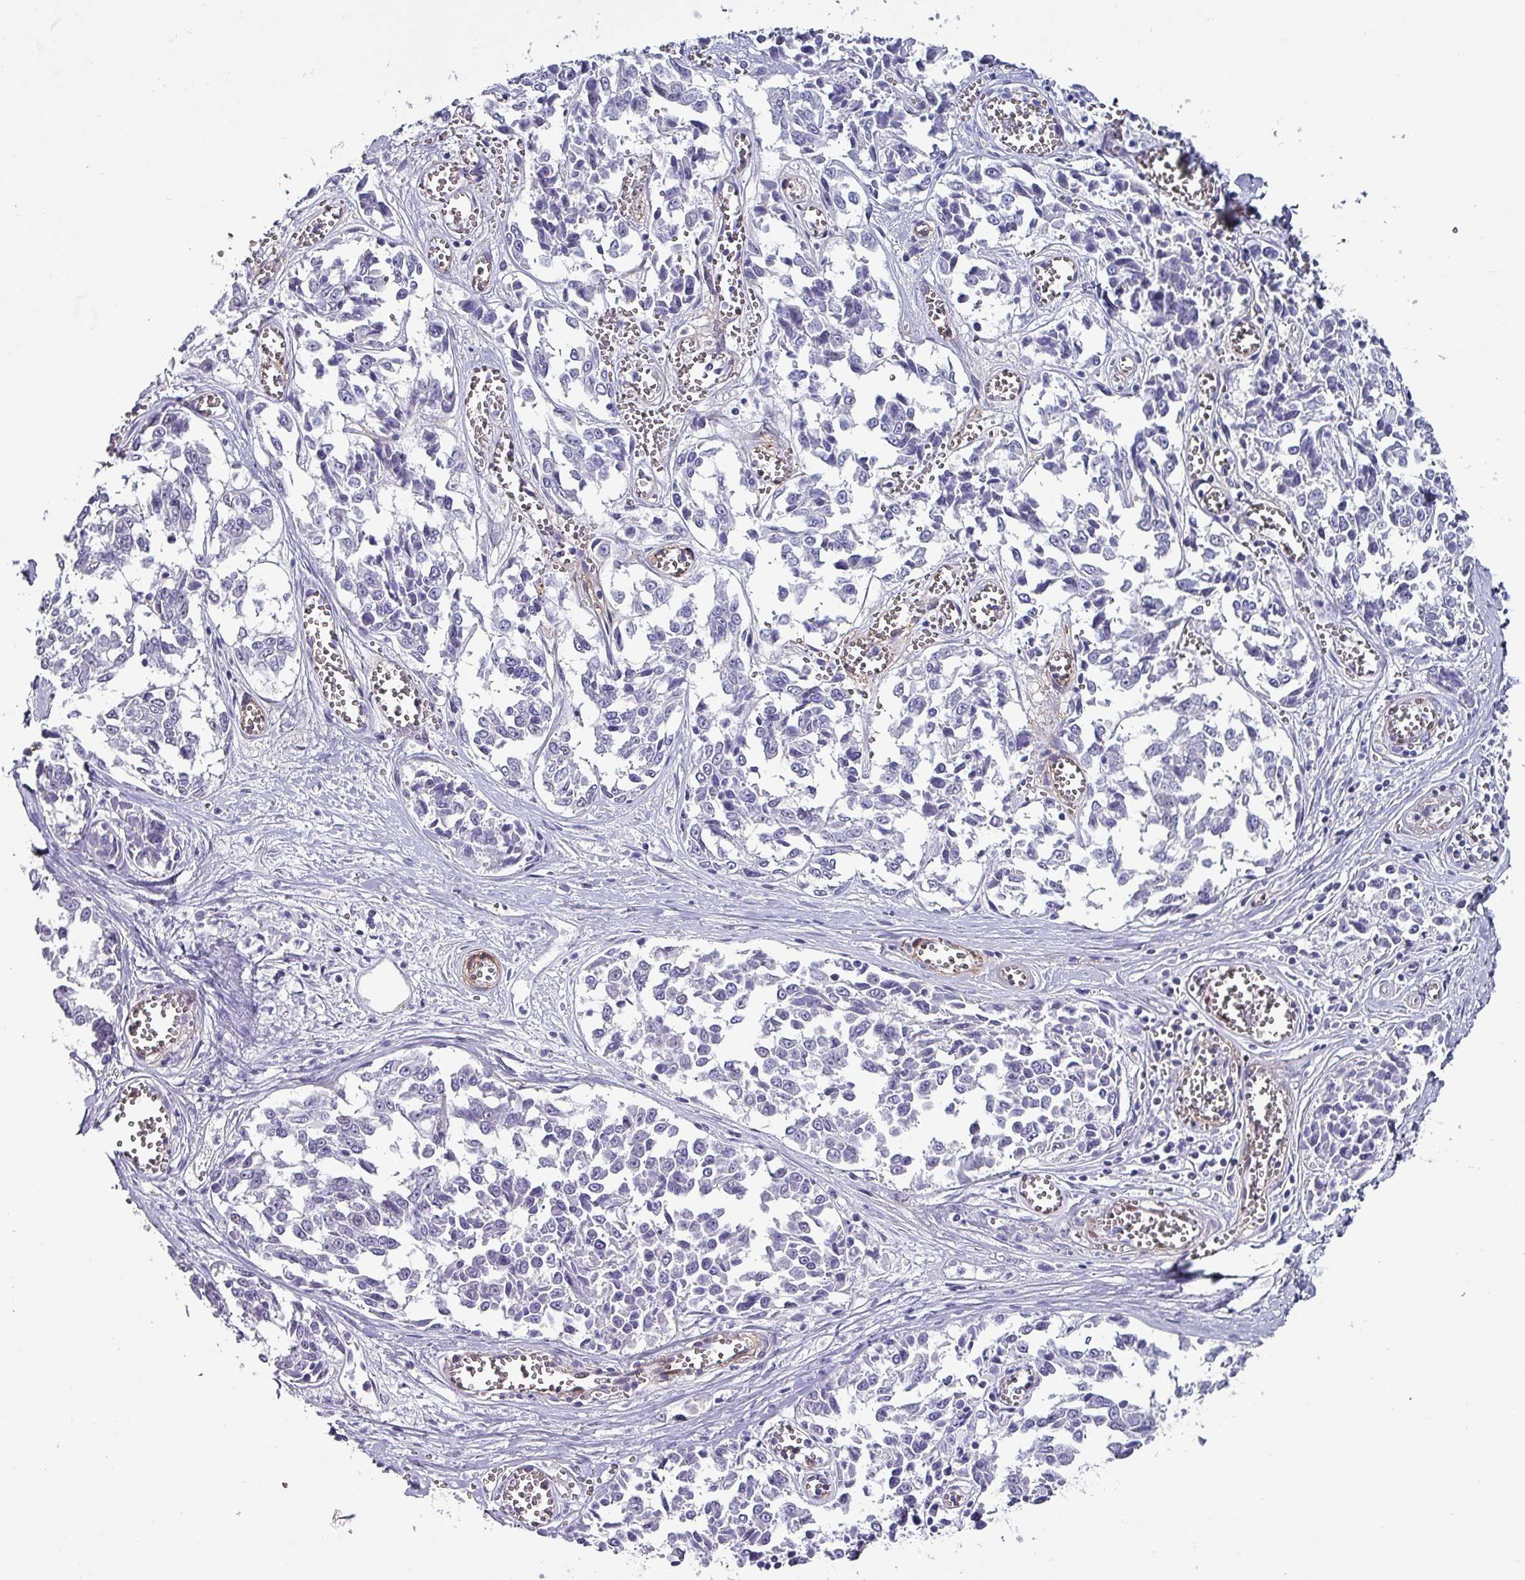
{"staining": {"intensity": "negative", "quantity": "none", "location": "none"}, "tissue": "melanoma", "cell_type": "Tumor cells", "image_type": "cancer", "snomed": [{"axis": "morphology", "description": "Malignant melanoma, NOS"}, {"axis": "topography", "description": "Skin"}], "caption": "Tumor cells are negative for brown protein staining in melanoma.", "gene": "ZNF816-ZNF321P", "patient": {"sex": "female", "age": 64}}